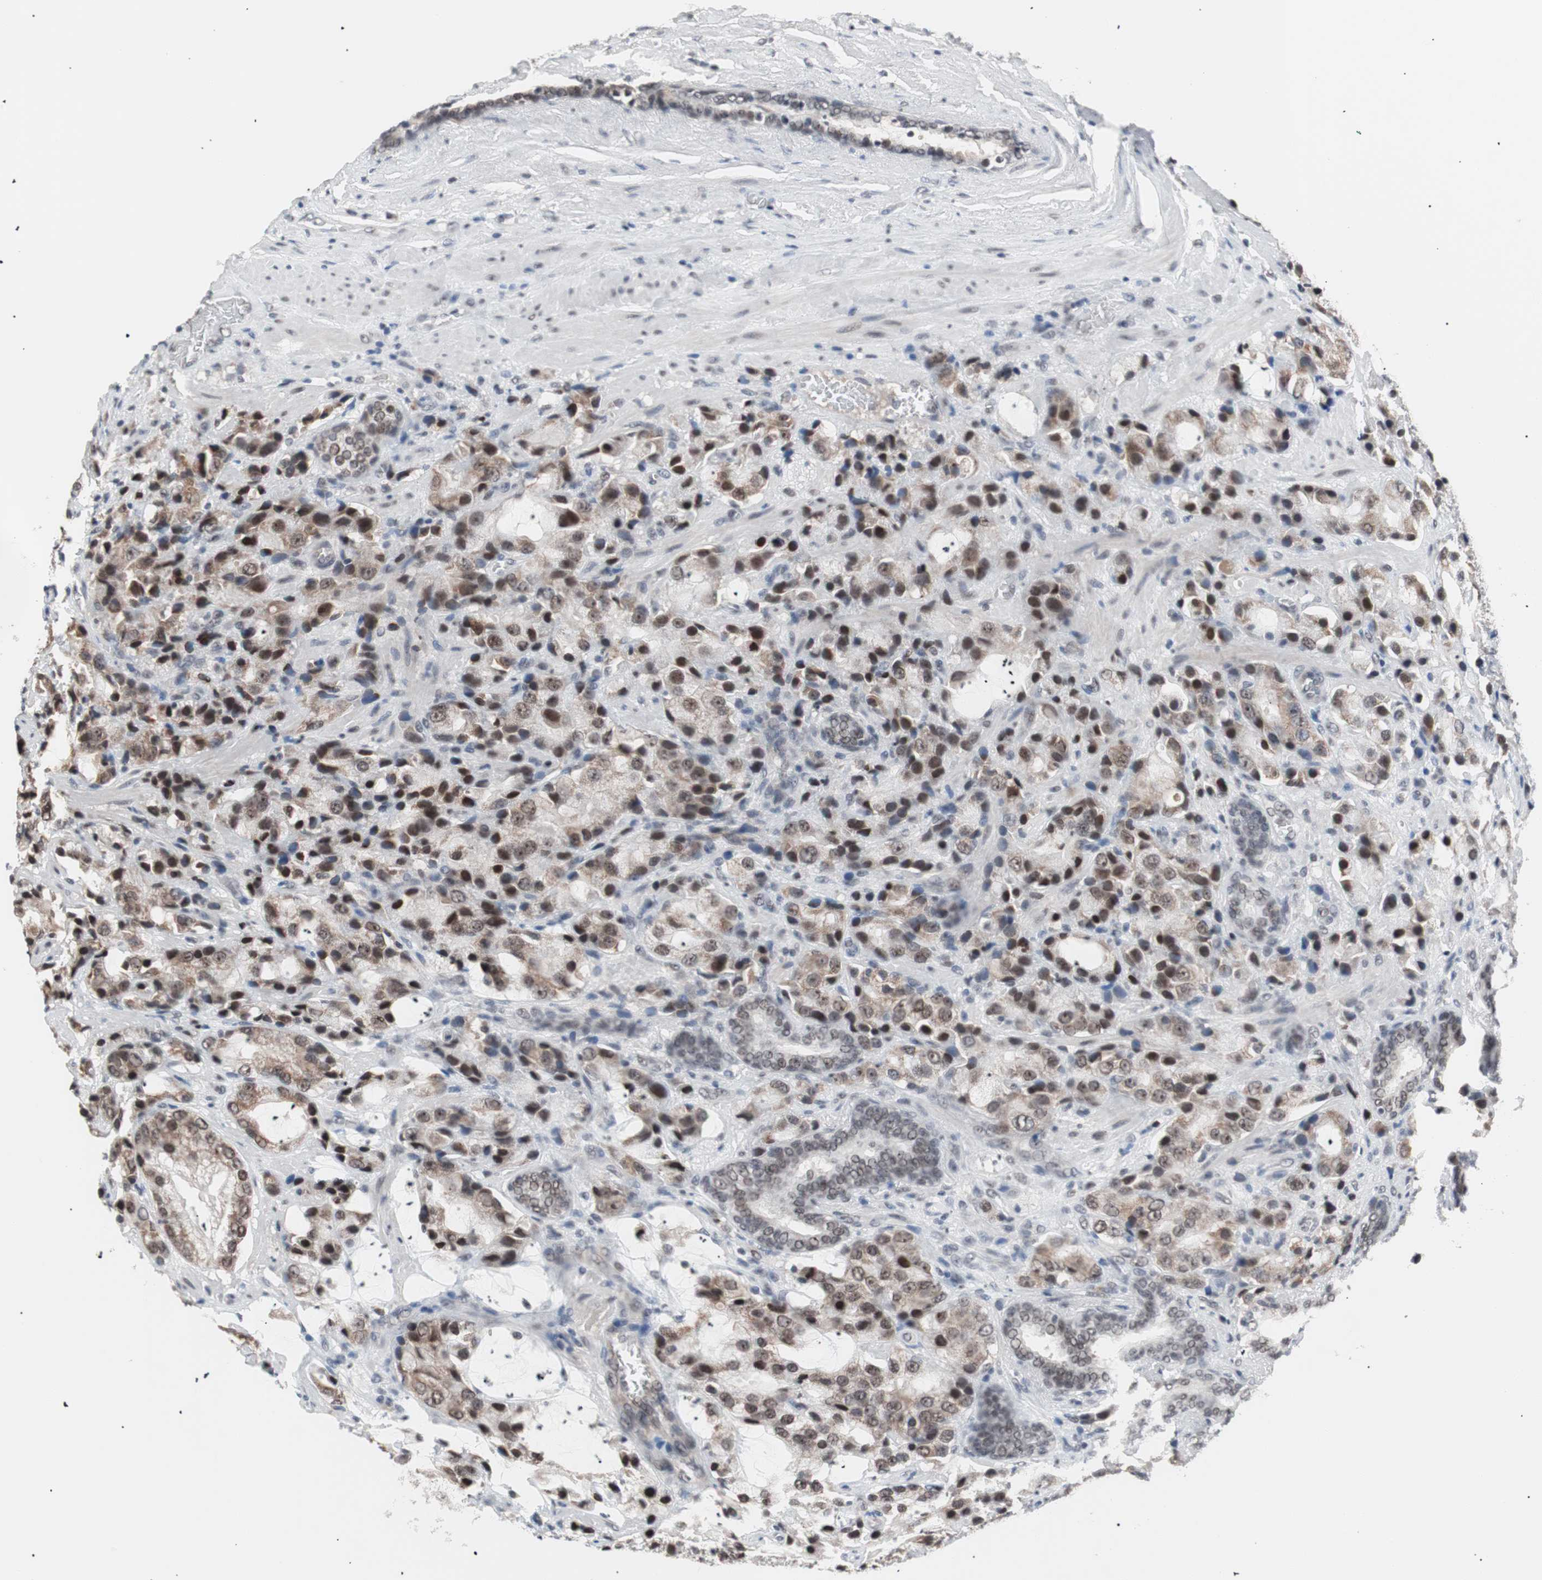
{"staining": {"intensity": "moderate", "quantity": ">75%", "location": "nuclear"}, "tissue": "prostate cancer", "cell_type": "Tumor cells", "image_type": "cancer", "snomed": [{"axis": "morphology", "description": "Adenocarcinoma, High grade"}, {"axis": "topography", "description": "Prostate"}], "caption": "Protein expression analysis of human prostate cancer reveals moderate nuclear staining in approximately >75% of tumor cells.", "gene": "LIG3", "patient": {"sex": "male", "age": 70}}